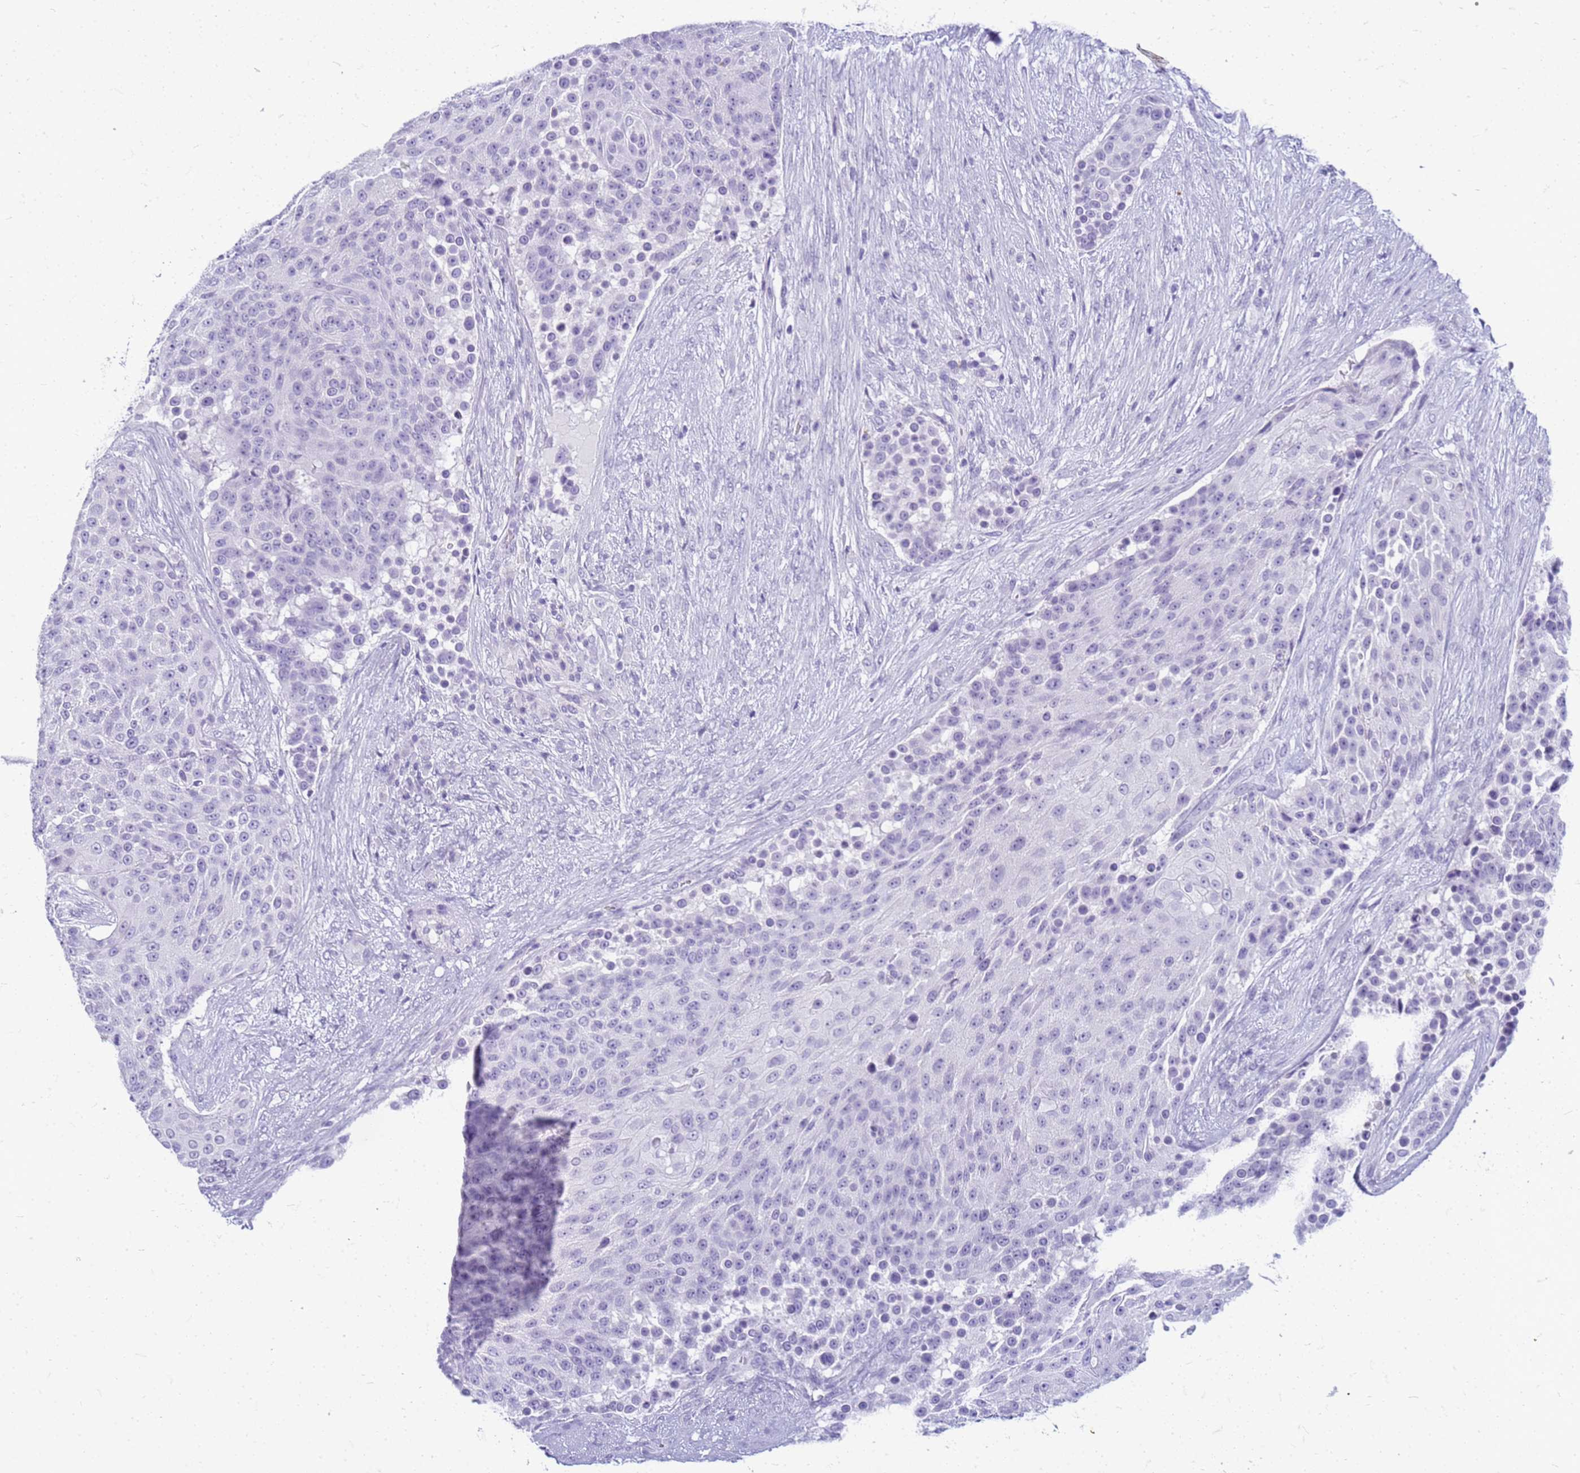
{"staining": {"intensity": "negative", "quantity": "none", "location": "none"}, "tissue": "urothelial cancer", "cell_type": "Tumor cells", "image_type": "cancer", "snomed": [{"axis": "morphology", "description": "Urothelial carcinoma, High grade"}, {"axis": "topography", "description": "Urinary bladder"}], "caption": "Immunohistochemical staining of human urothelial cancer reveals no significant staining in tumor cells. Brightfield microscopy of immunohistochemistry (IHC) stained with DAB (3,3'-diaminobenzidine) (brown) and hematoxylin (blue), captured at high magnification.", "gene": "CFAP100", "patient": {"sex": "female", "age": 63}}